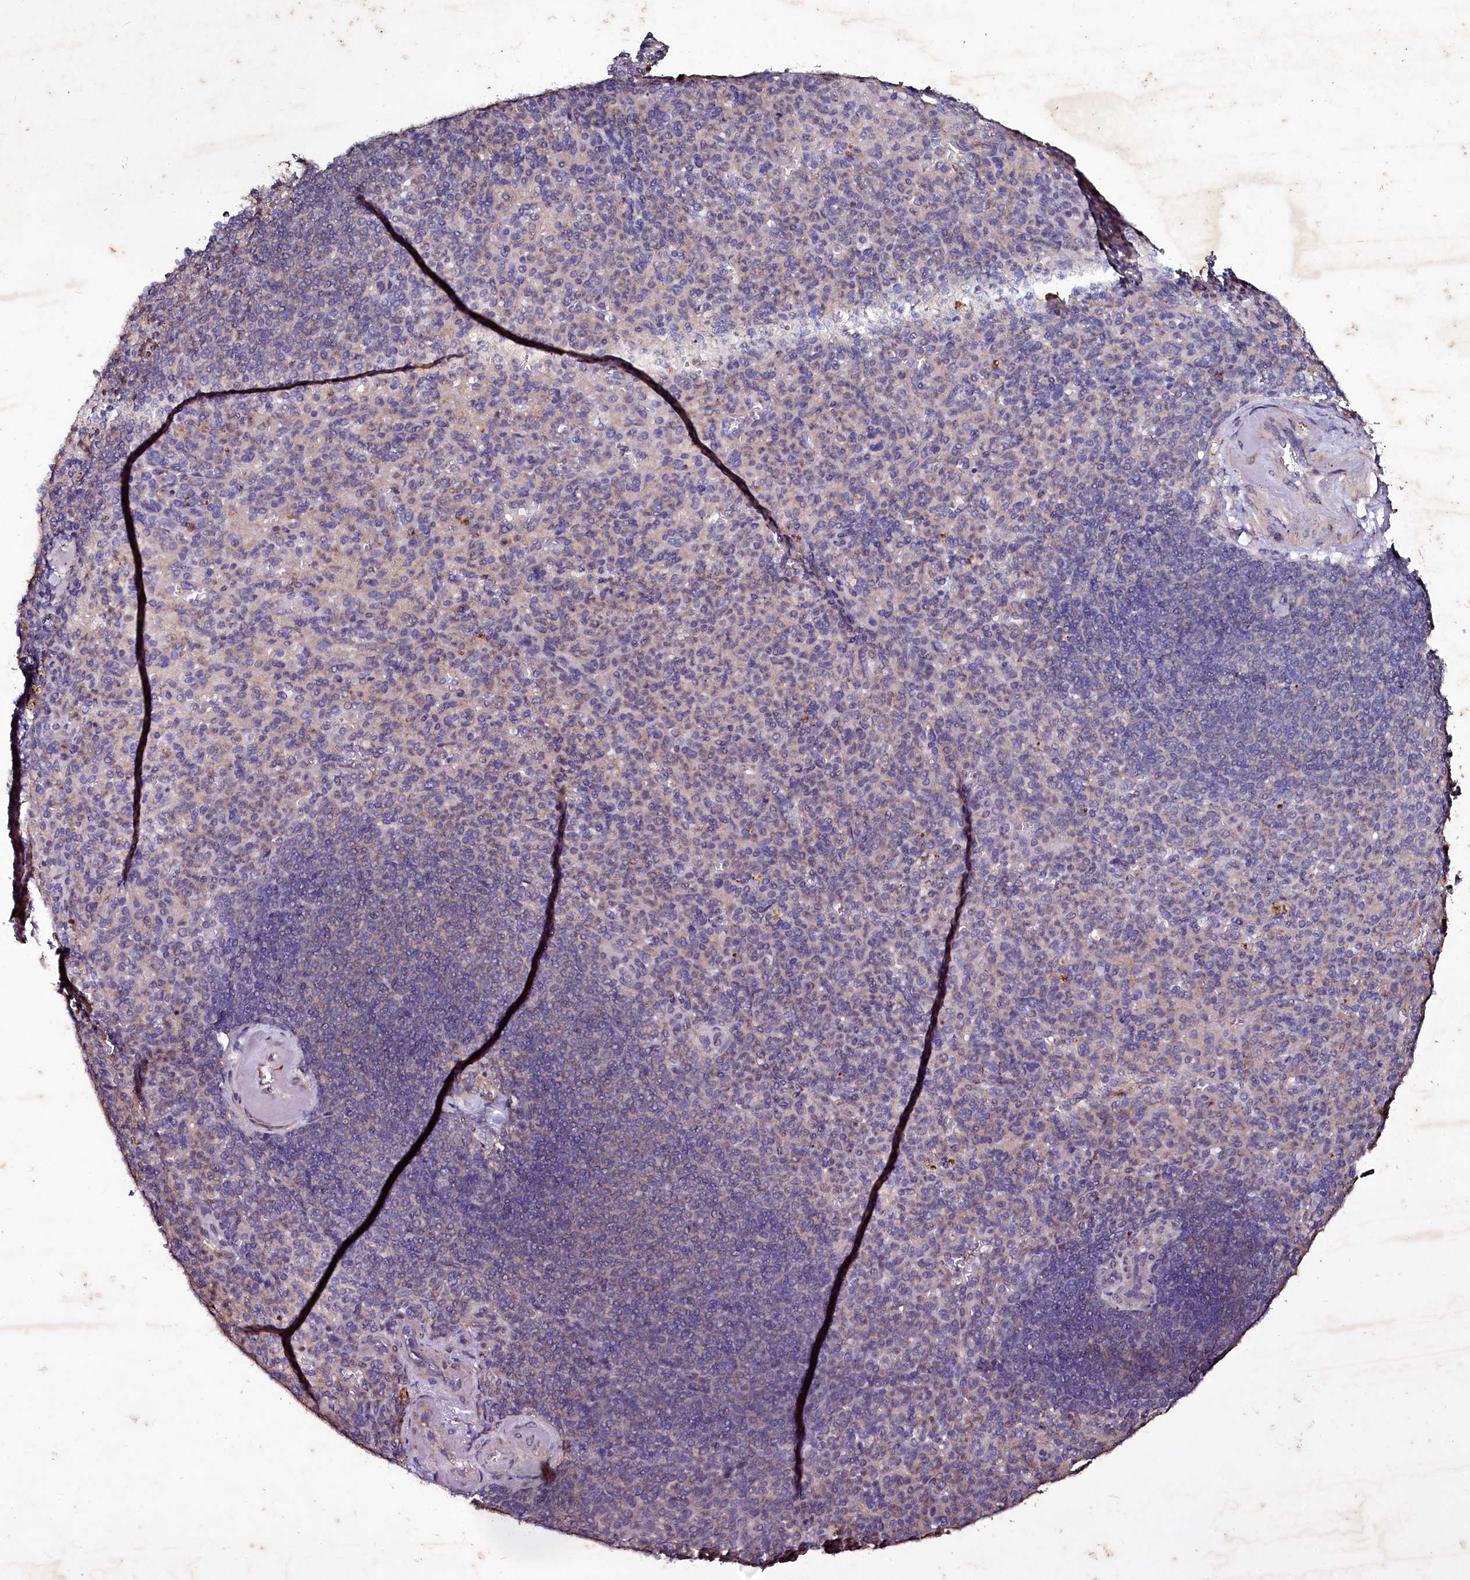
{"staining": {"intensity": "weak", "quantity": "<25%", "location": "cytoplasmic/membranous"}, "tissue": "spleen", "cell_type": "Cells in red pulp", "image_type": "normal", "snomed": [{"axis": "morphology", "description": "Normal tissue, NOS"}, {"axis": "topography", "description": "Spleen"}], "caption": "Immunohistochemistry (IHC) of unremarkable spleen reveals no positivity in cells in red pulp. (Brightfield microscopy of DAB IHC at high magnification).", "gene": "SELENOT", "patient": {"sex": "female", "age": 74}}